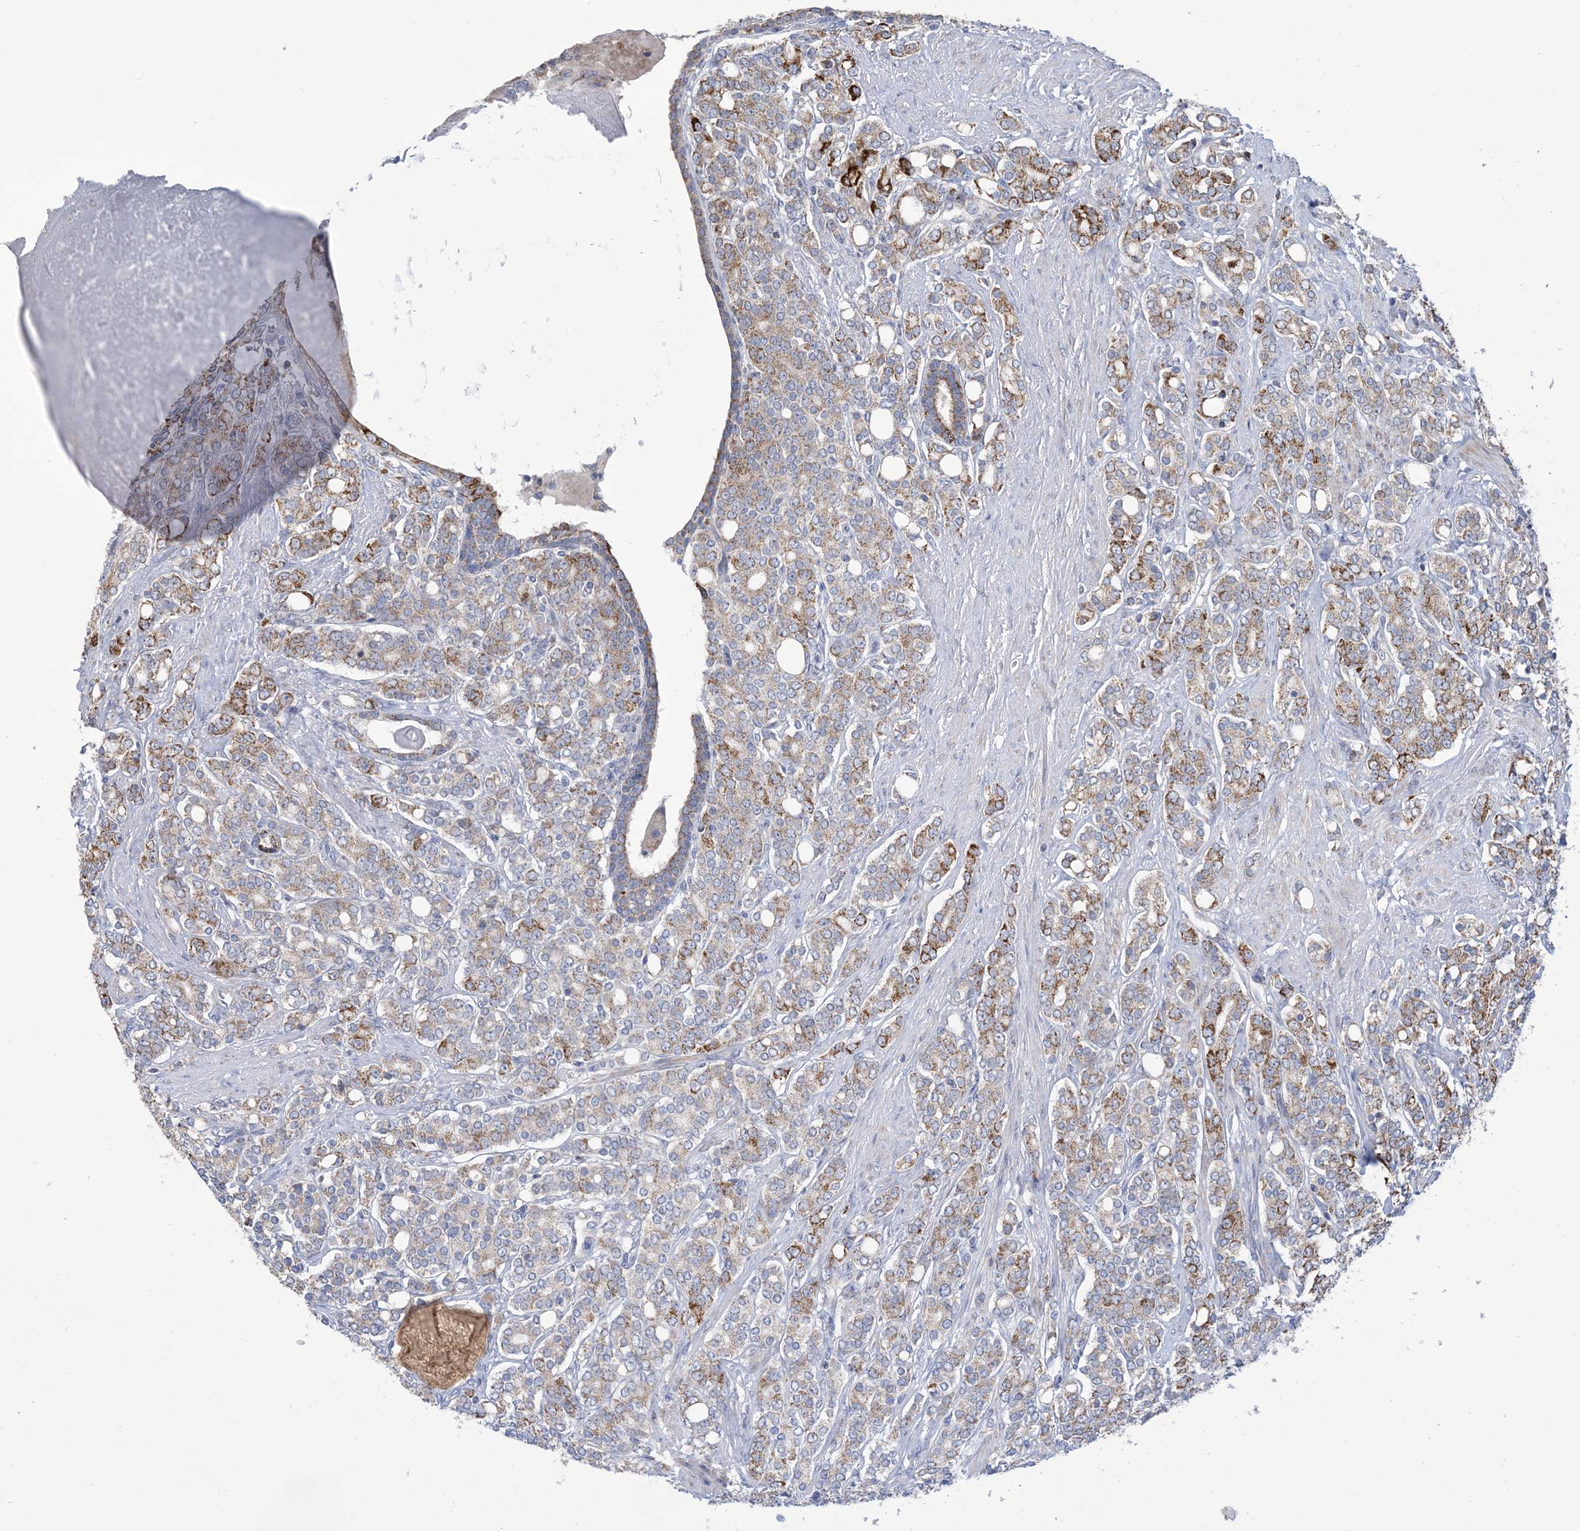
{"staining": {"intensity": "strong", "quantity": "25%-75%", "location": "cytoplasmic/membranous"}, "tissue": "prostate cancer", "cell_type": "Tumor cells", "image_type": "cancer", "snomed": [{"axis": "morphology", "description": "Adenocarcinoma, High grade"}, {"axis": "topography", "description": "Prostate"}], "caption": "IHC of prostate cancer (adenocarcinoma (high-grade)) reveals high levels of strong cytoplasmic/membranous expression in about 25%-75% of tumor cells.", "gene": "CLEC16A", "patient": {"sex": "male", "age": 62}}